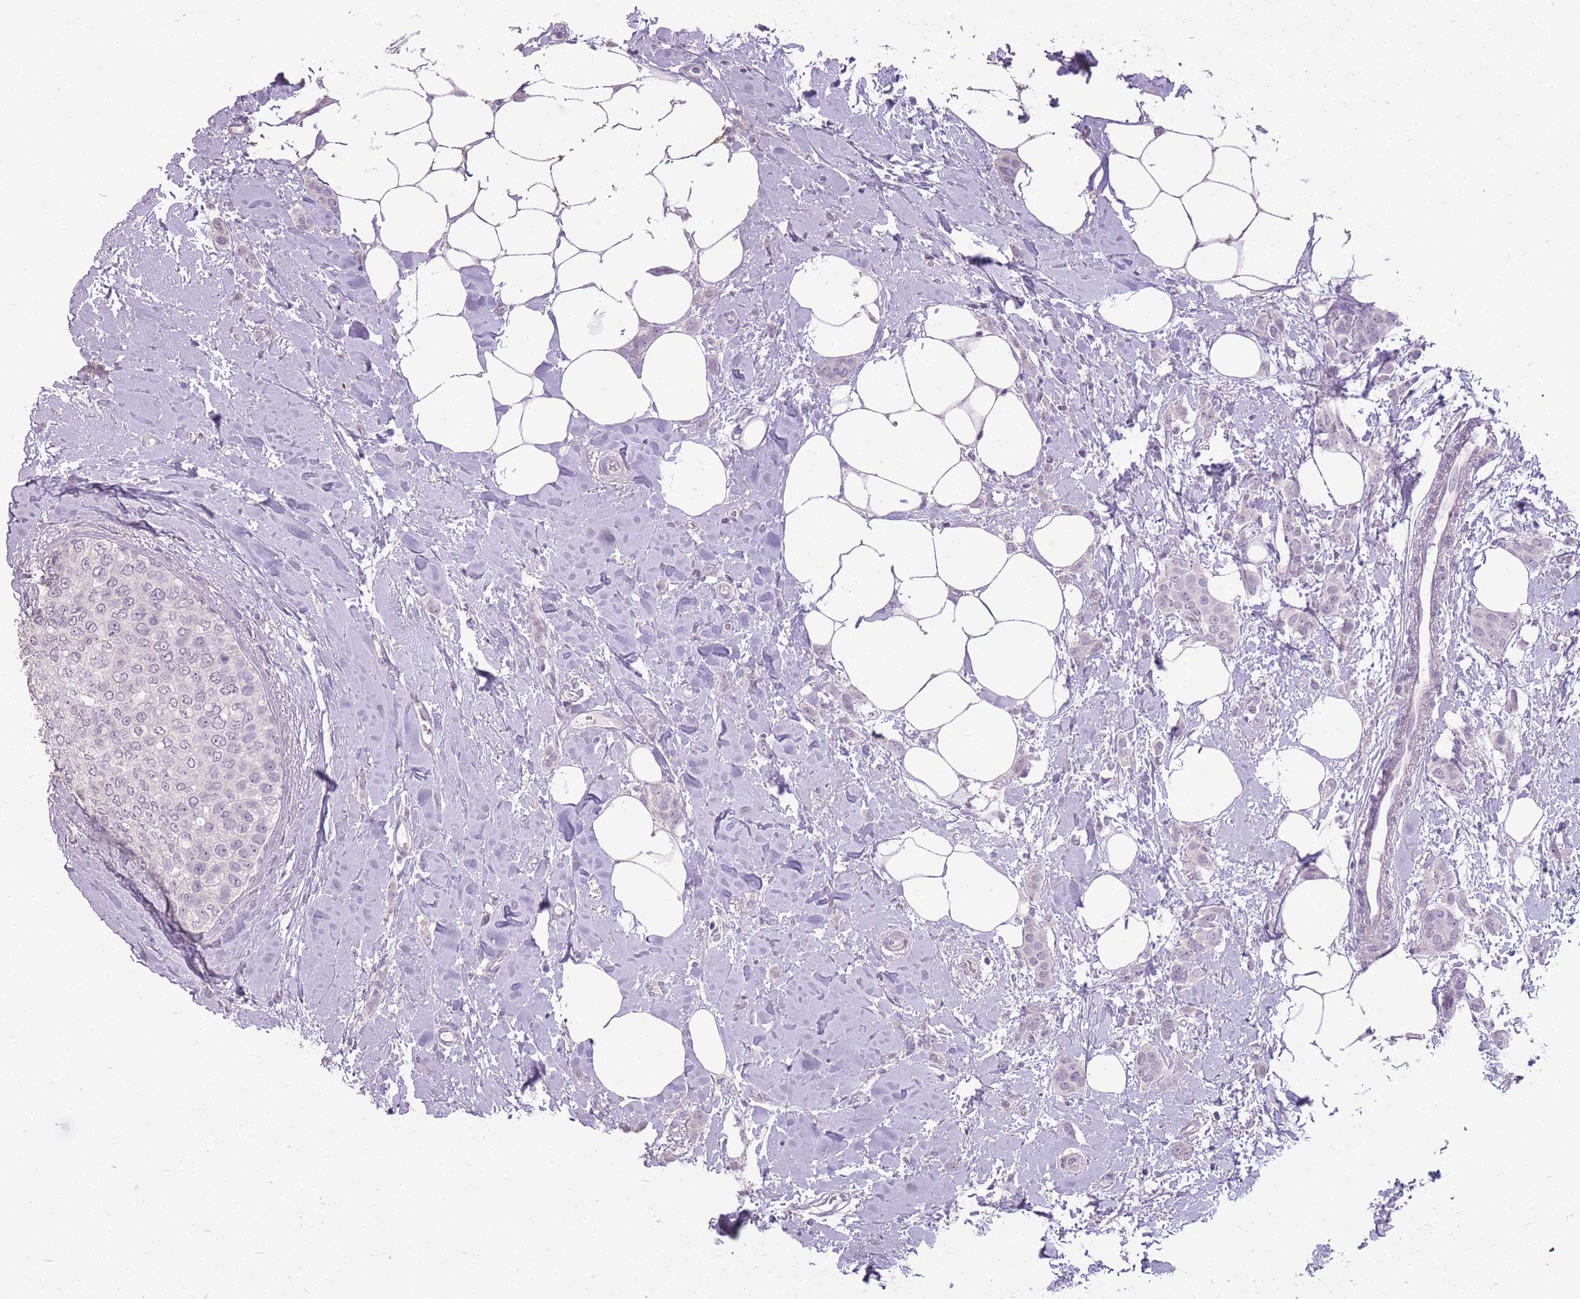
{"staining": {"intensity": "negative", "quantity": "none", "location": "none"}, "tissue": "breast cancer", "cell_type": "Tumor cells", "image_type": "cancer", "snomed": [{"axis": "morphology", "description": "Duct carcinoma"}, {"axis": "topography", "description": "Breast"}], "caption": "Immunohistochemical staining of breast invasive ductal carcinoma shows no significant expression in tumor cells. Nuclei are stained in blue.", "gene": "ZBTB24", "patient": {"sex": "female", "age": 72}}